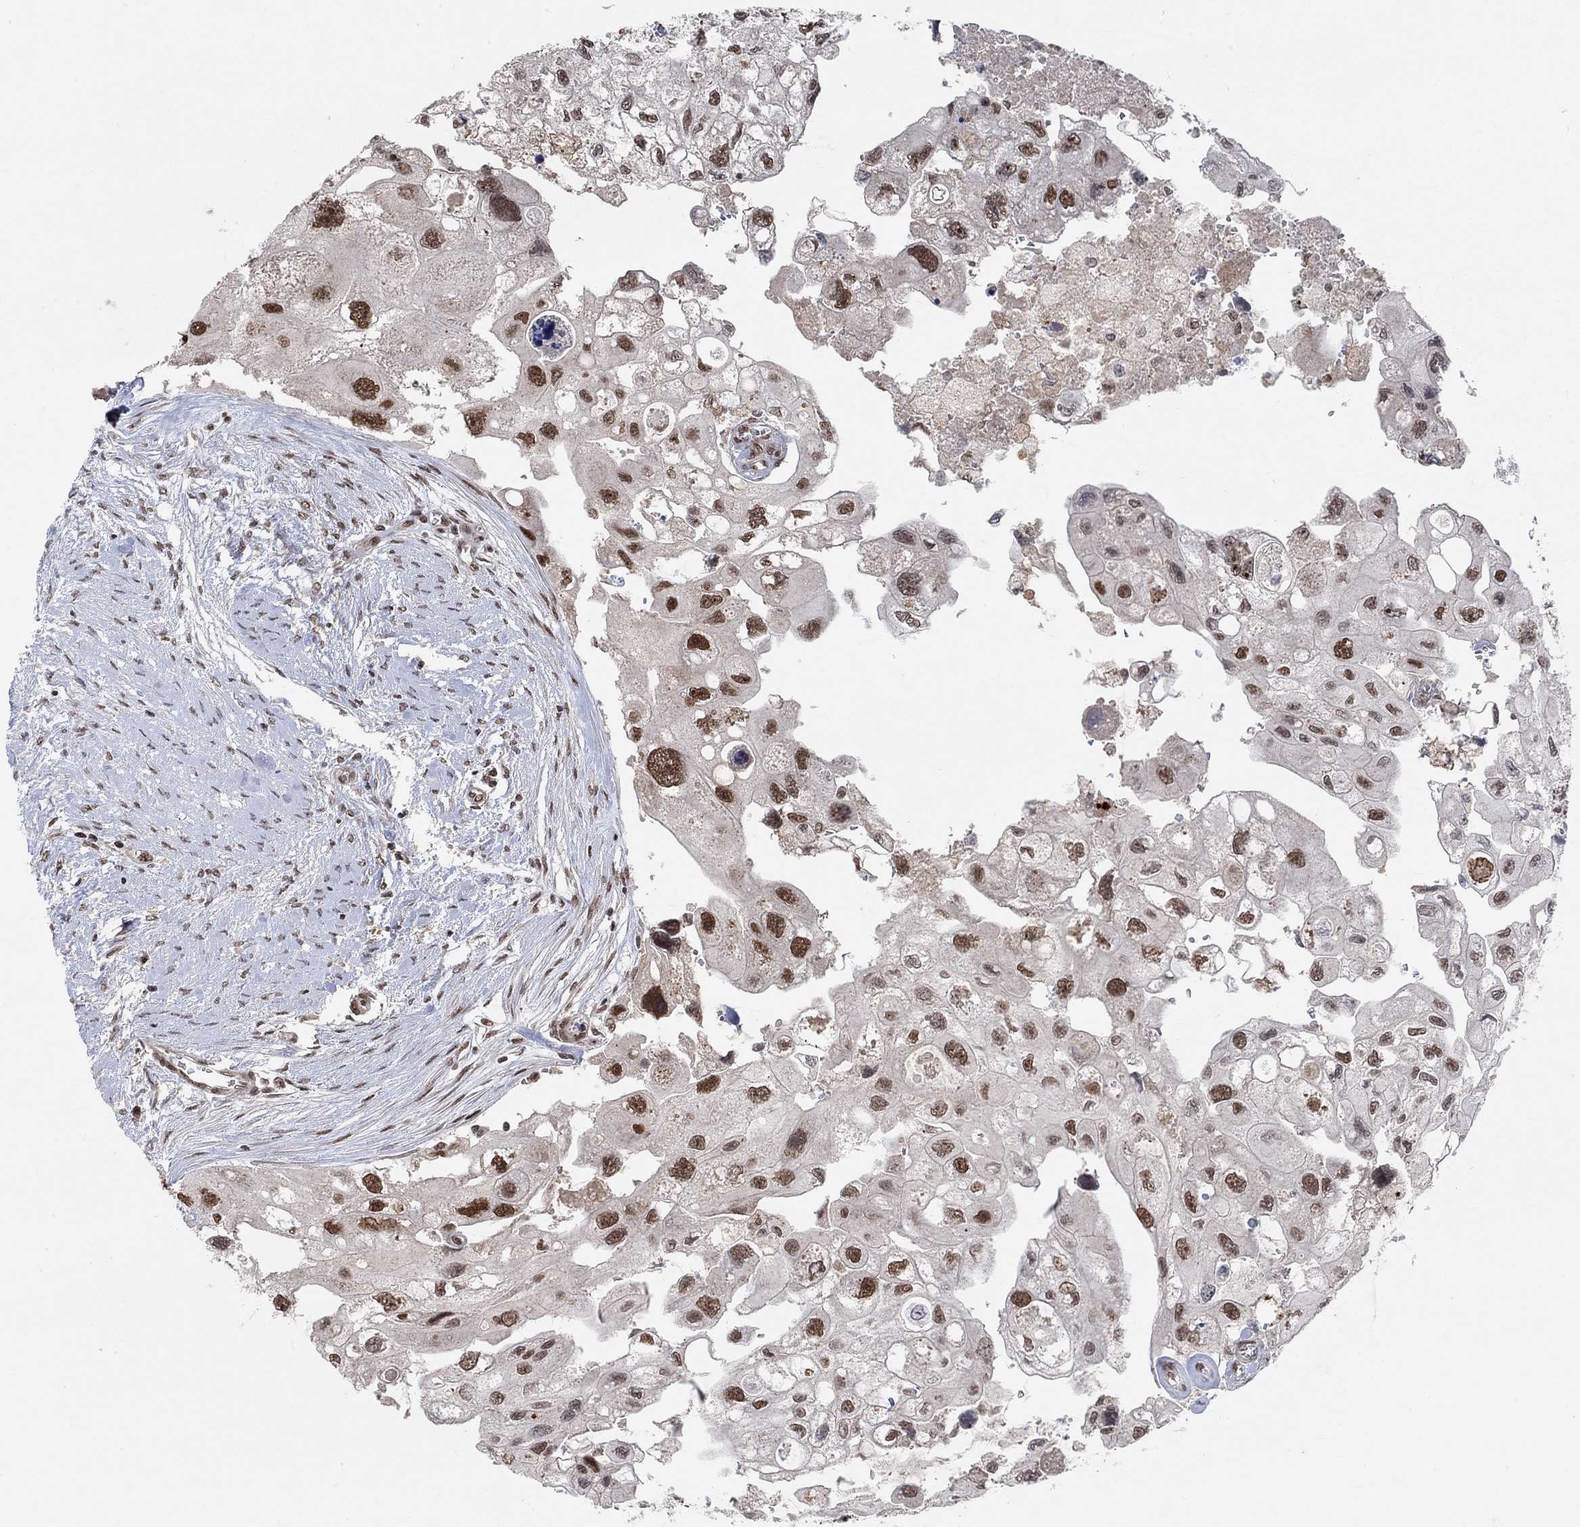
{"staining": {"intensity": "strong", "quantity": "25%-75%", "location": "nuclear"}, "tissue": "urothelial cancer", "cell_type": "Tumor cells", "image_type": "cancer", "snomed": [{"axis": "morphology", "description": "Urothelial carcinoma, High grade"}, {"axis": "topography", "description": "Urinary bladder"}], "caption": "A brown stain highlights strong nuclear staining of a protein in urothelial carcinoma (high-grade) tumor cells.", "gene": "THAP8", "patient": {"sex": "male", "age": 59}}